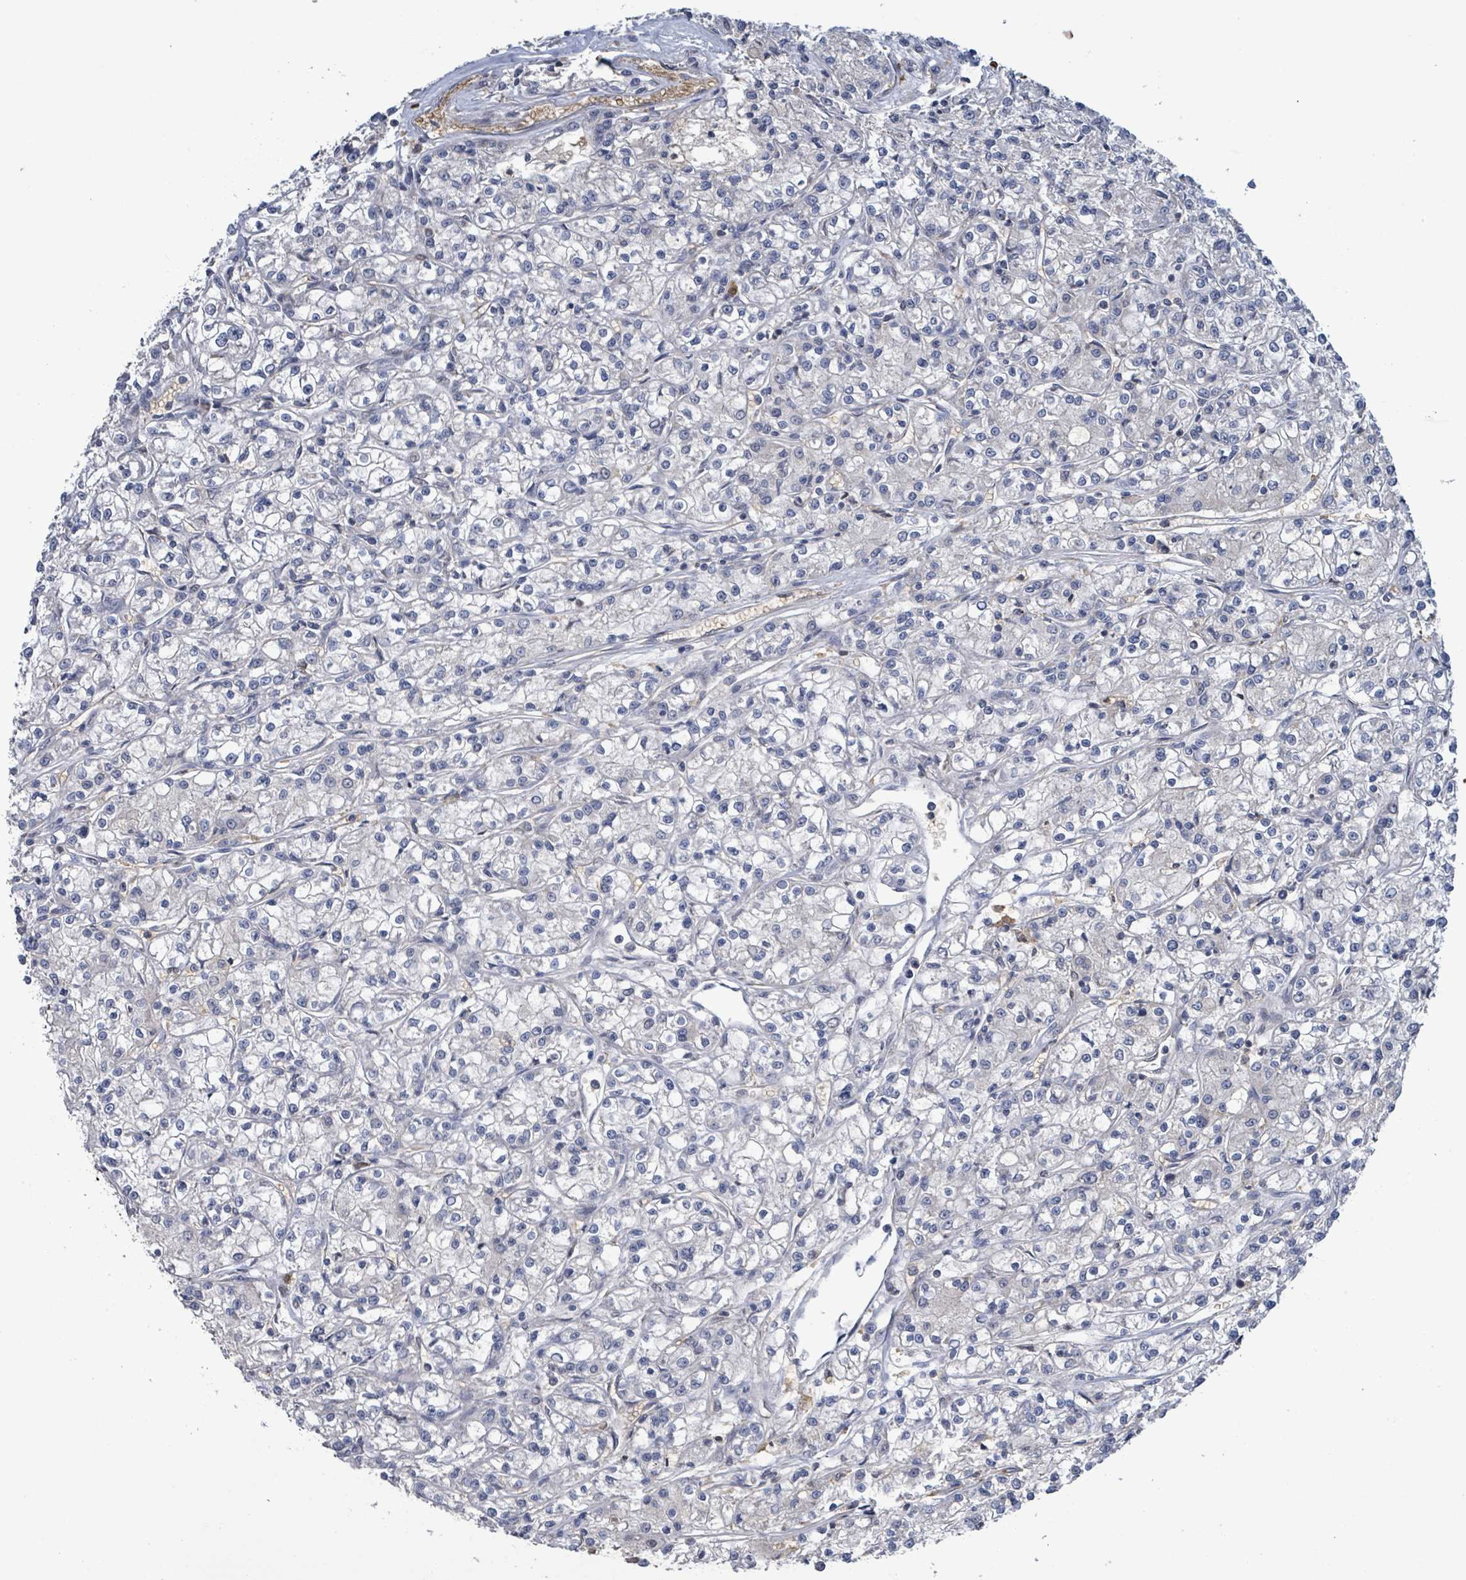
{"staining": {"intensity": "negative", "quantity": "none", "location": "none"}, "tissue": "renal cancer", "cell_type": "Tumor cells", "image_type": "cancer", "snomed": [{"axis": "morphology", "description": "Adenocarcinoma, NOS"}, {"axis": "topography", "description": "Kidney"}], "caption": "This is an immunohistochemistry histopathology image of human renal adenocarcinoma. There is no positivity in tumor cells.", "gene": "SEBOX", "patient": {"sex": "female", "age": 59}}